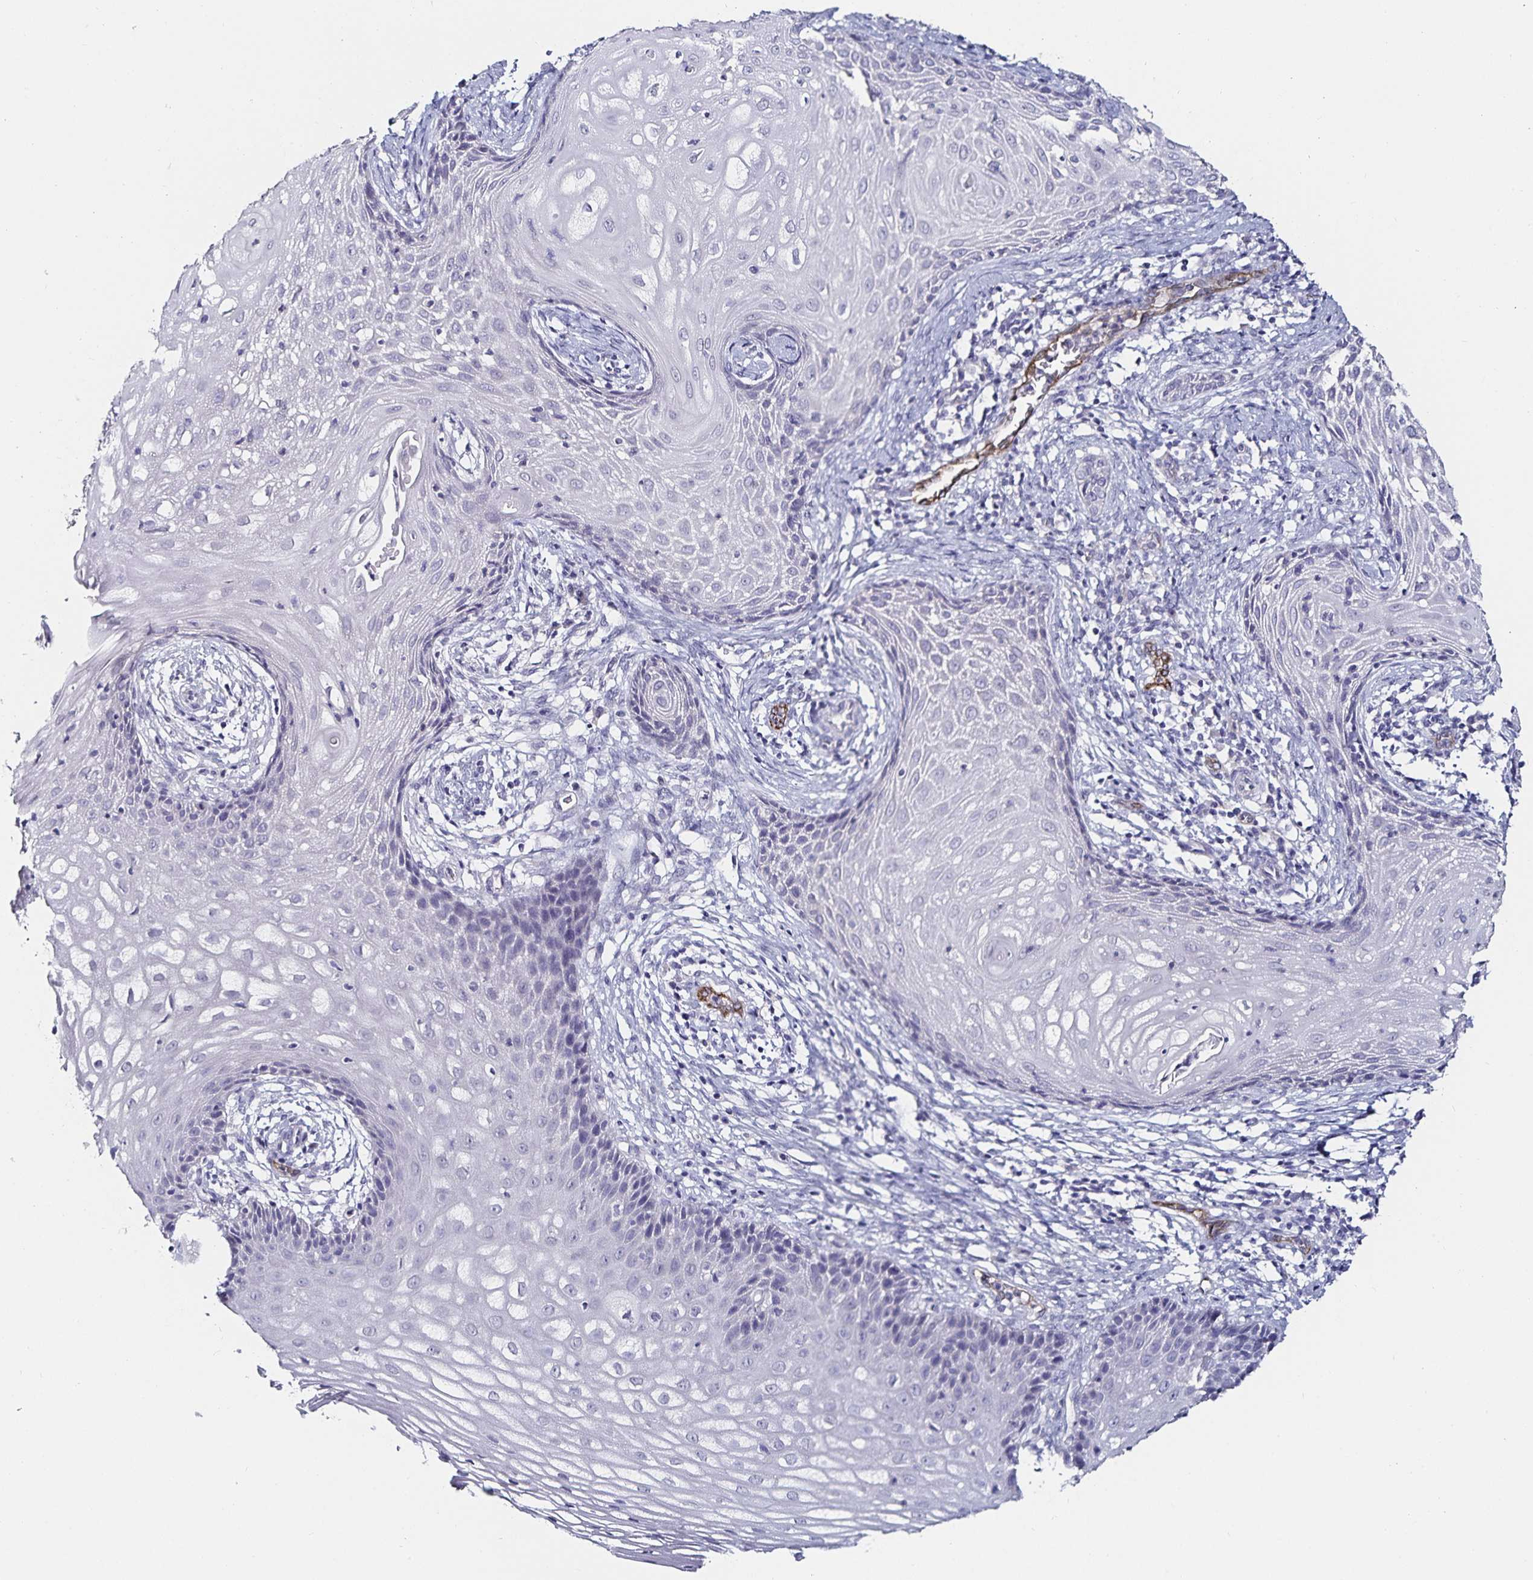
{"staining": {"intensity": "negative", "quantity": "none", "location": "none"}, "tissue": "cervical cancer", "cell_type": "Tumor cells", "image_type": "cancer", "snomed": [{"axis": "morphology", "description": "Squamous cell carcinoma, NOS"}, {"axis": "topography", "description": "Cervix"}], "caption": "IHC micrograph of neoplastic tissue: human cervical cancer stained with DAB shows no significant protein expression in tumor cells.", "gene": "TSPAN7", "patient": {"sex": "female", "age": 30}}